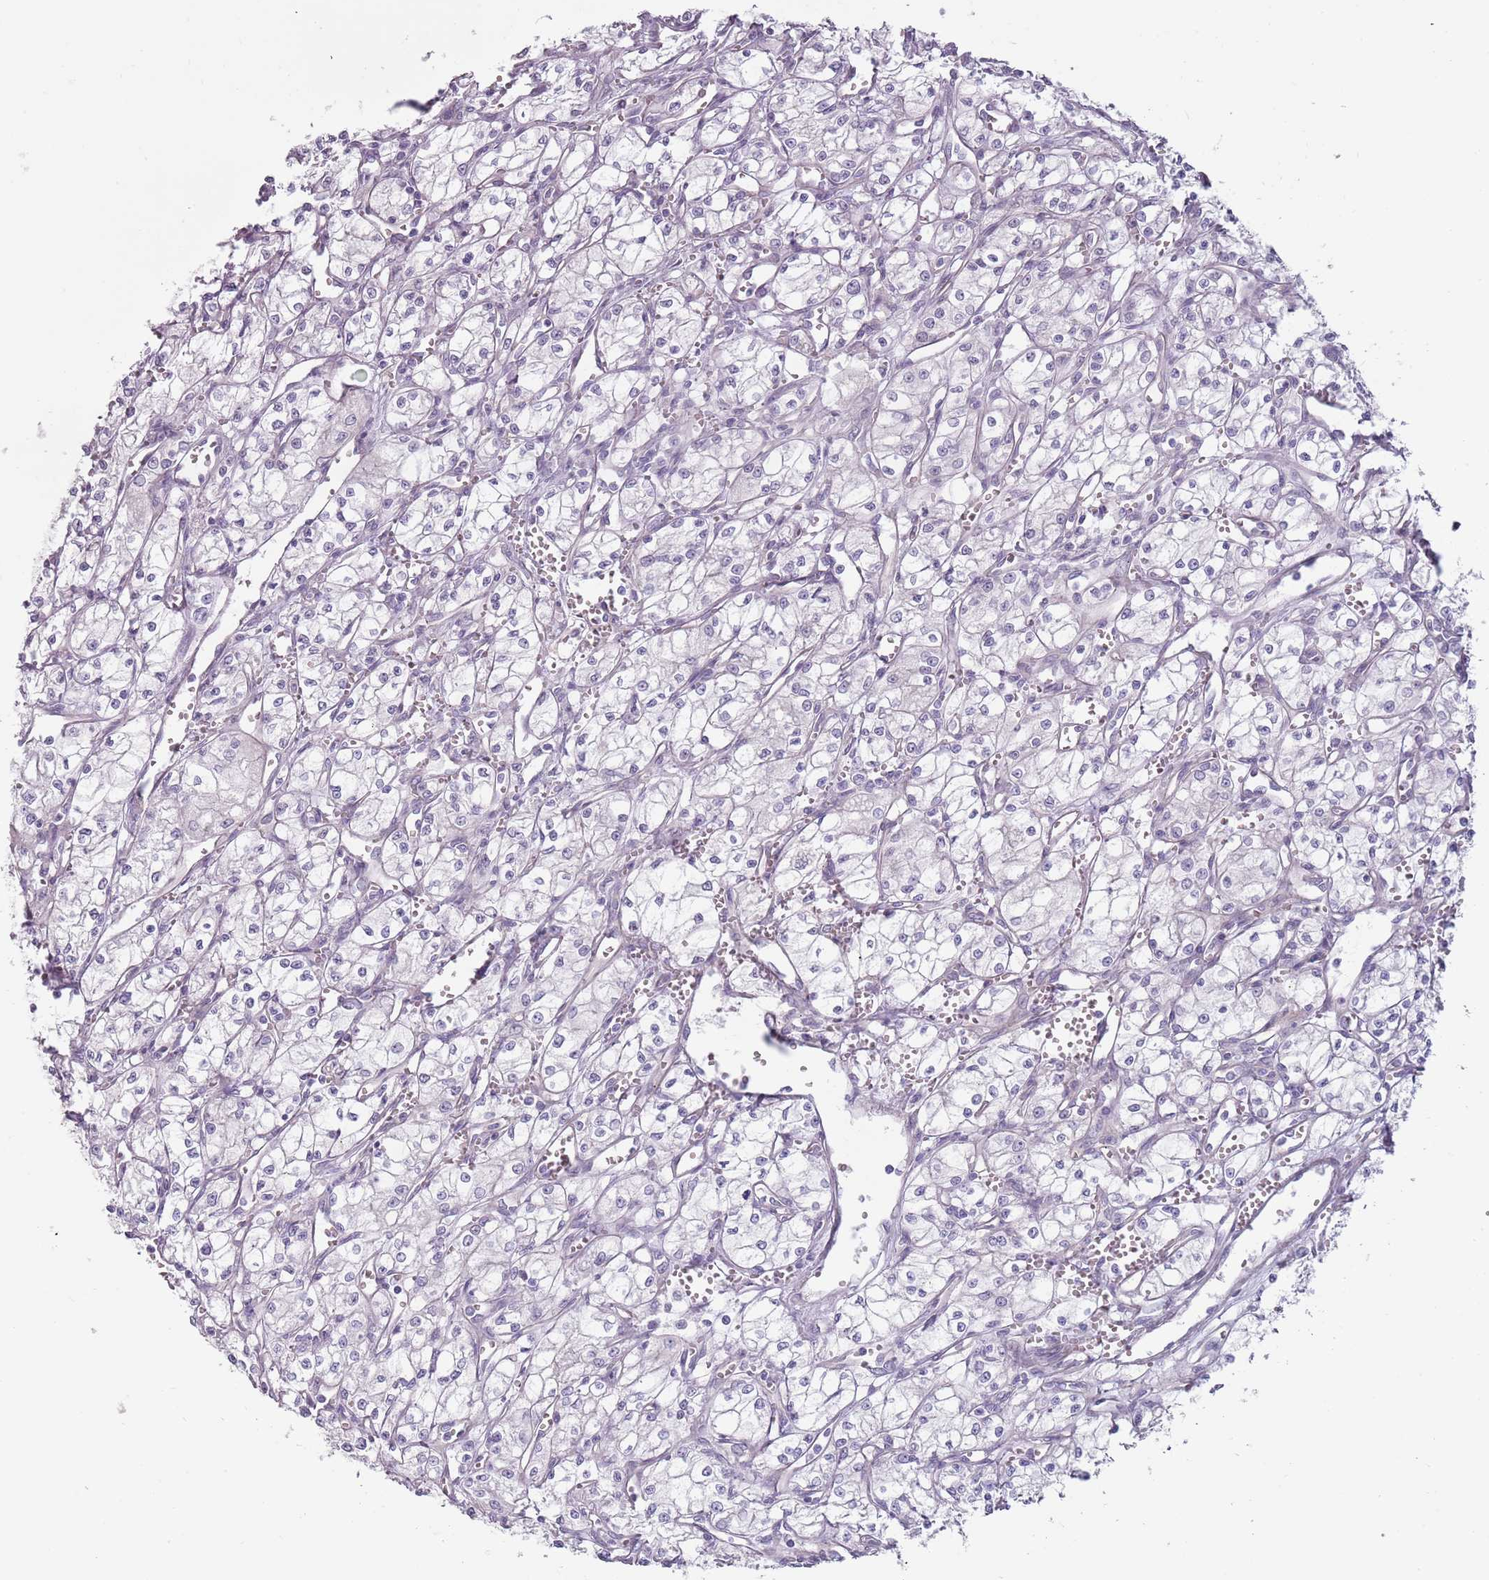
{"staining": {"intensity": "negative", "quantity": "none", "location": "none"}, "tissue": "renal cancer", "cell_type": "Tumor cells", "image_type": "cancer", "snomed": [{"axis": "morphology", "description": "Adenocarcinoma, NOS"}, {"axis": "topography", "description": "Kidney"}], "caption": "A micrograph of renal adenocarcinoma stained for a protein exhibits no brown staining in tumor cells. (DAB IHC, high magnification).", "gene": "RFX2", "patient": {"sex": "male", "age": 59}}